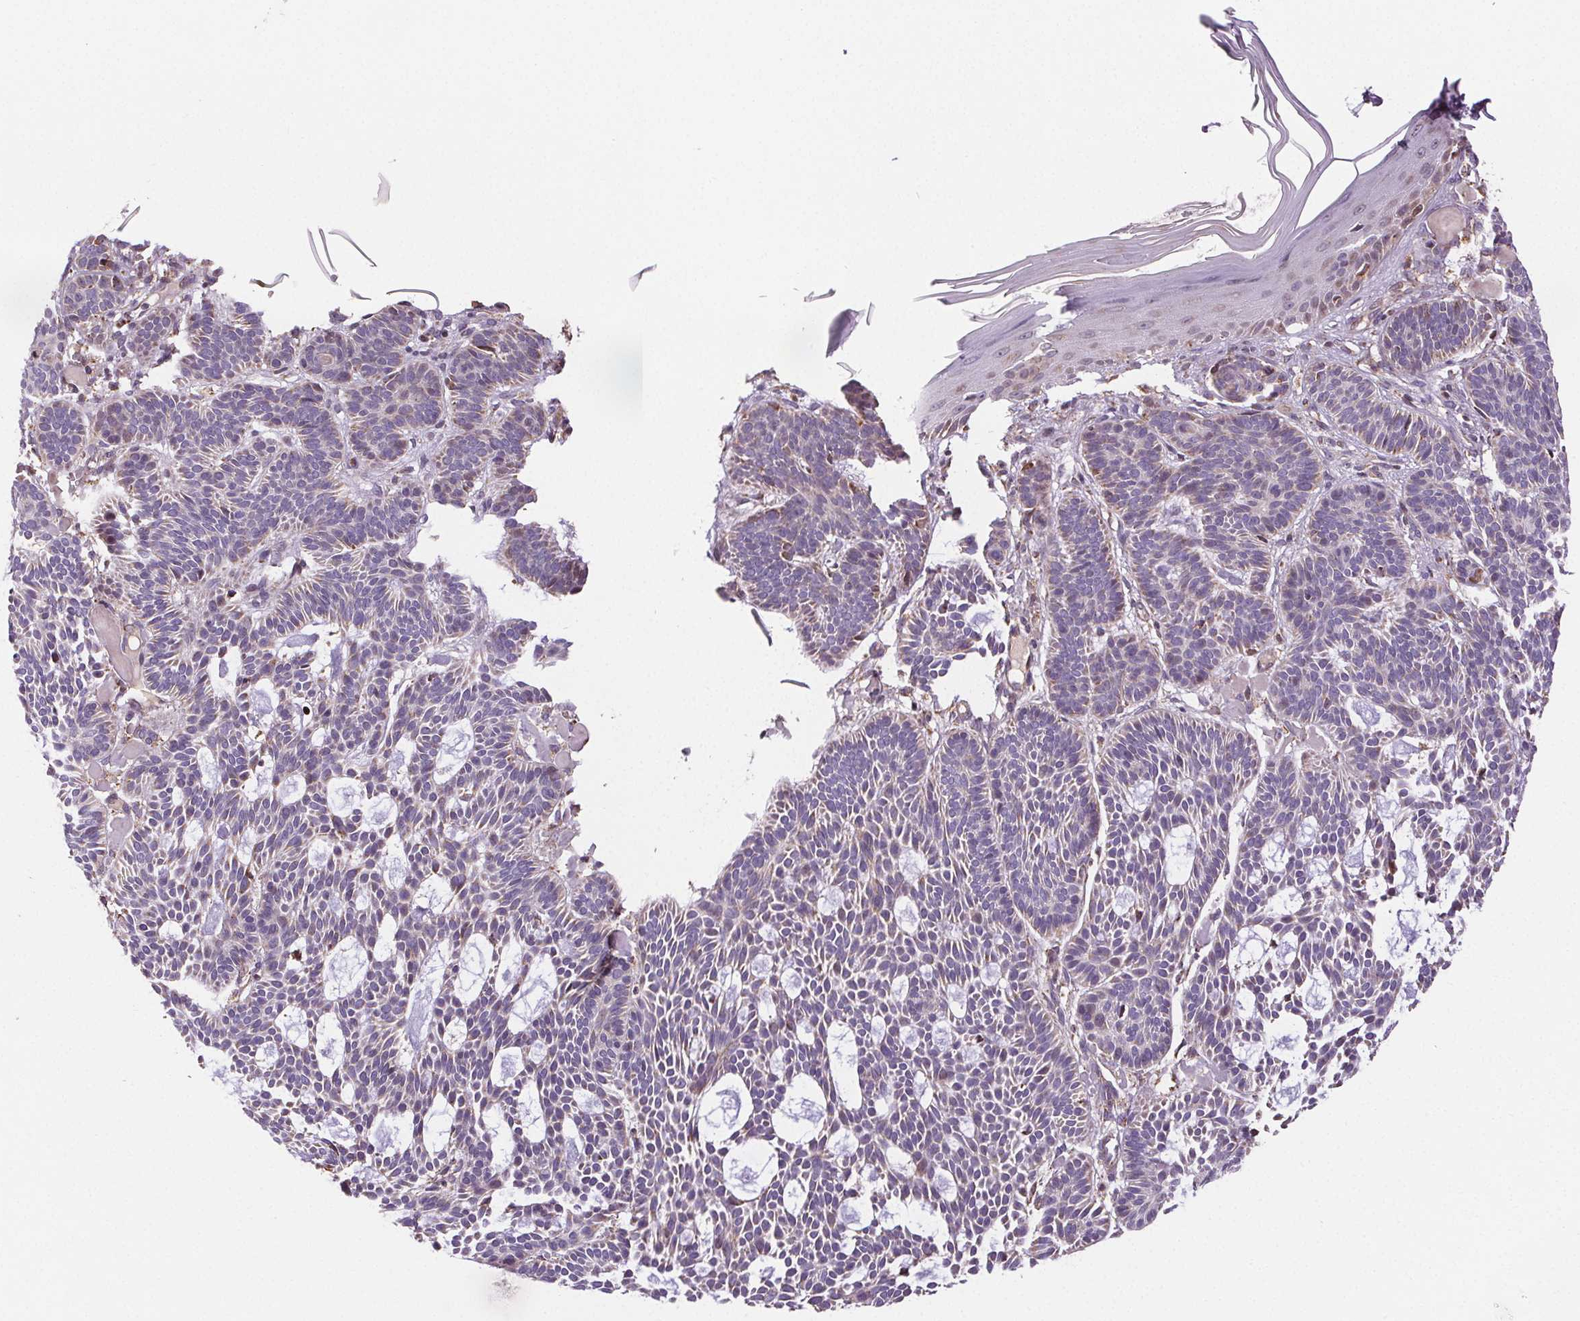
{"staining": {"intensity": "negative", "quantity": "none", "location": "none"}, "tissue": "skin cancer", "cell_type": "Tumor cells", "image_type": "cancer", "snomed": [{"axis": "morphology", "description": "Basal cell carcinoma"}, {"axis": "topography", "description": "Skin"}], "caption": "Immunohistochemistry (IHC) photomicrograph of neoplastic tissue: human skin basal cell carcinoma stained with DAB demonstrates no significant protein expression in tumor cells.", "gene": "SUCLA2", "patient": {"sex": "male", "age": 85}}